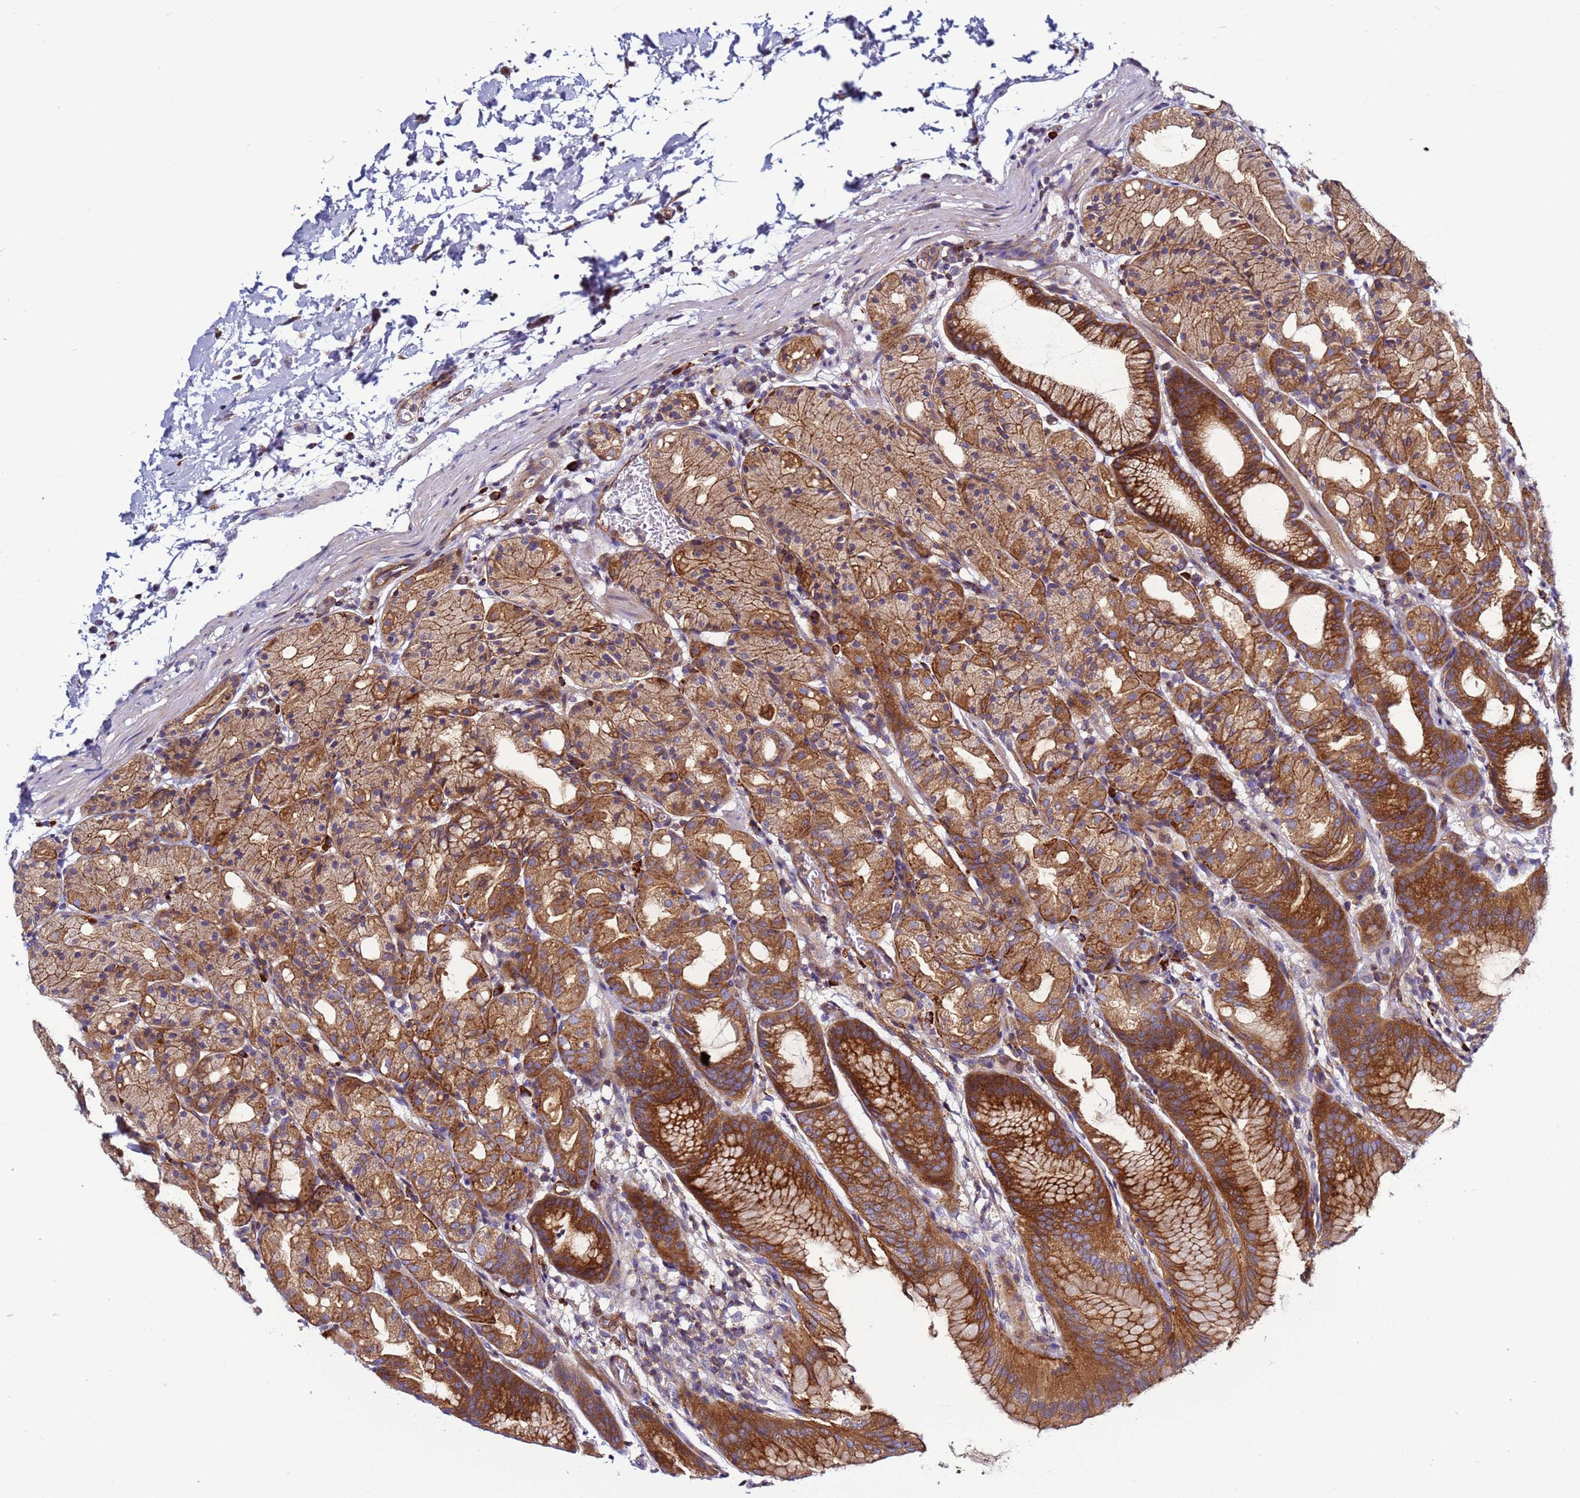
{"staining": {"intensity": "strong", "quantity": ">75%", "location": "cytoplasmic/membranous"}, "tissue": "stomach", "cell_type": "Glandular cells", "image_type": "normal", "snomed": [{"axis": "morphology", "description": "Normal tissue, NOS"}, {"axis": "topography", "description": "Stomach, upper"}], "caption": "High-power microscopy captured an immunohistochemistry (IHC) histopathology image of normal stomach, revealing strong cytoplasmic/membranous staining in about >75% of glandular cells.", "gene": "EFCAB8", "patient": {"sex": "male", "age": 48}}